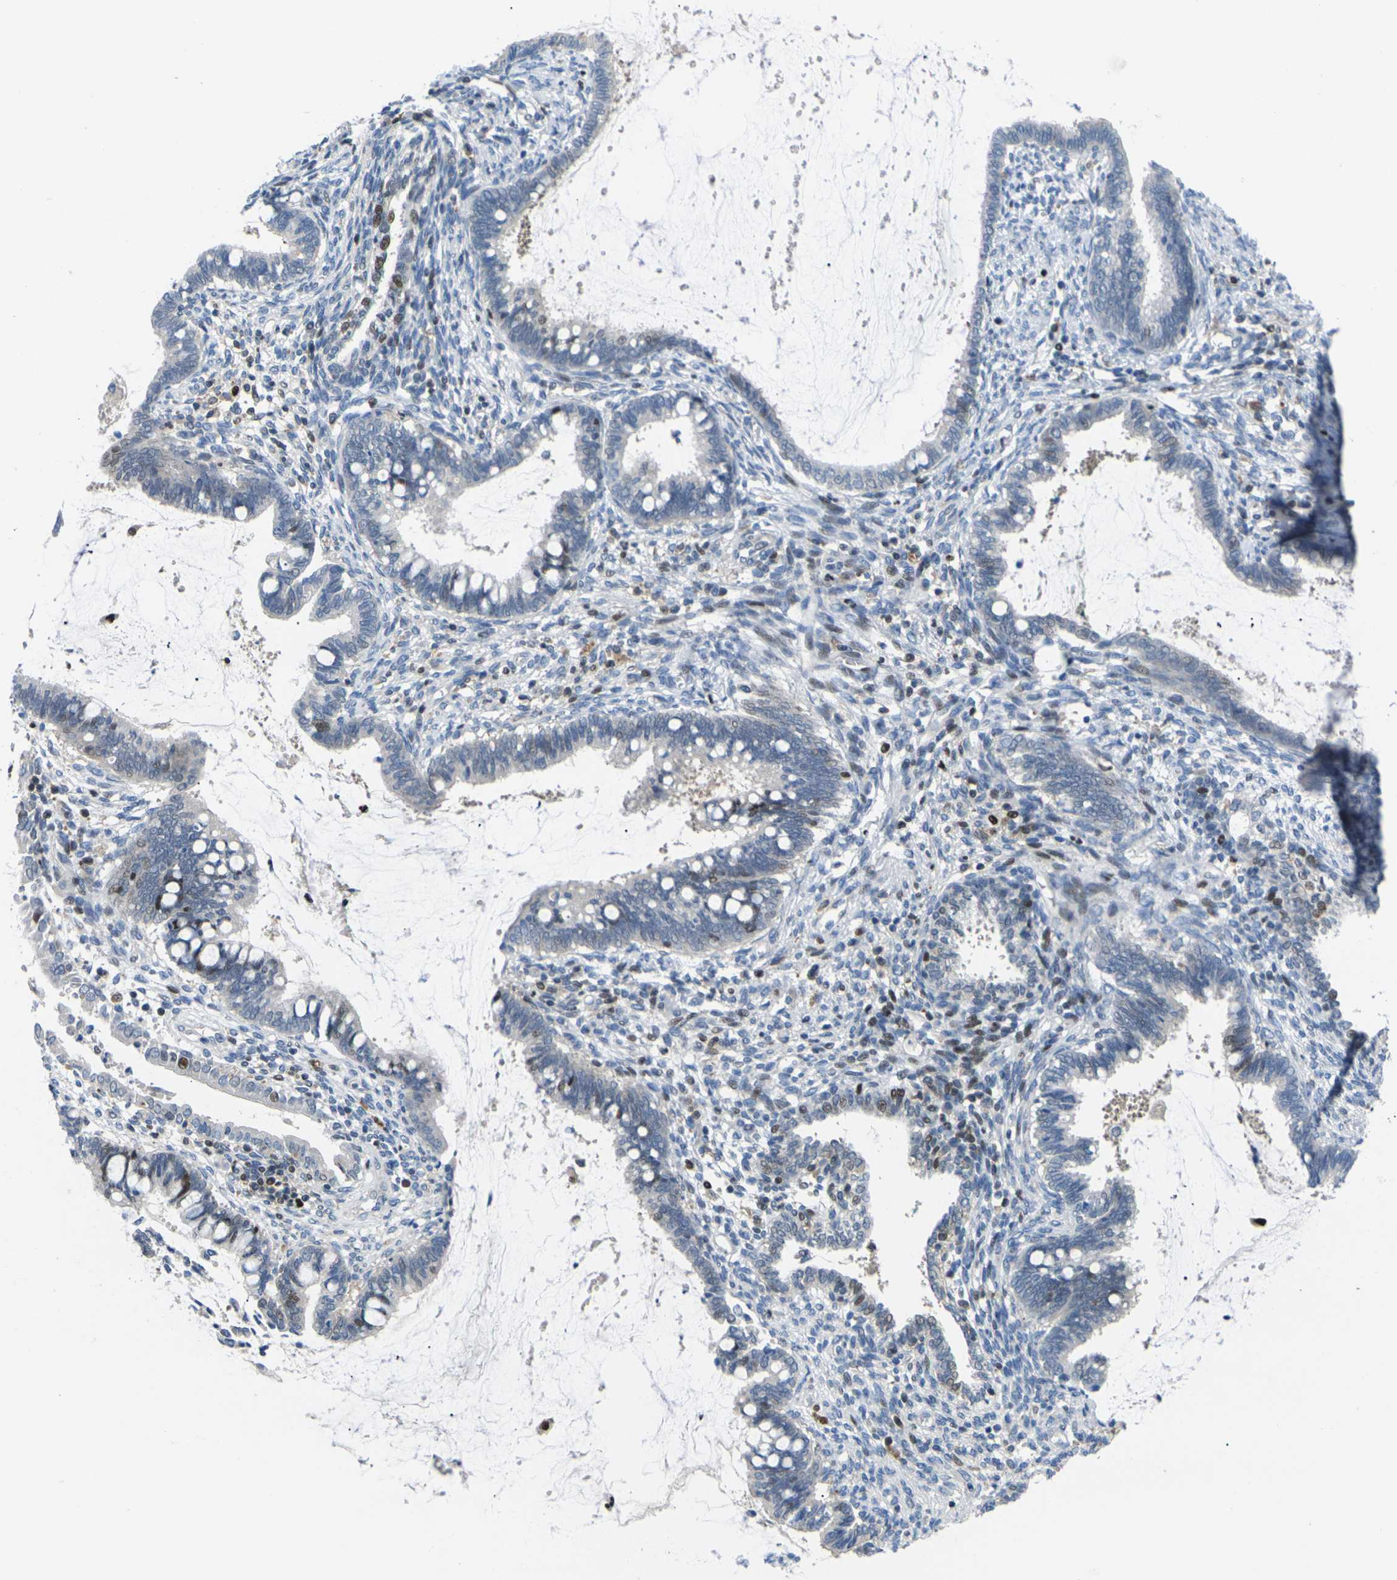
{"staining": {"intensity": "weak", "quantity": "<25%", "location": "cytoplasmic/membranous"}, "tissue": "cervical cancer", "cell_type": "Tumor cells", "image_type": "cancer", "snomed": [{"axis": "morphology", "description": "Adenocarcinoma, NOS"}, {"axis": "topography", "description": "Cervix"}], "caption": "This is an immunohistochemistry image of human cervical cancer. There is no staining in tumor cells.", "gene": "RPS6KA3", "patient": {"sex": "female", "age": 44}}